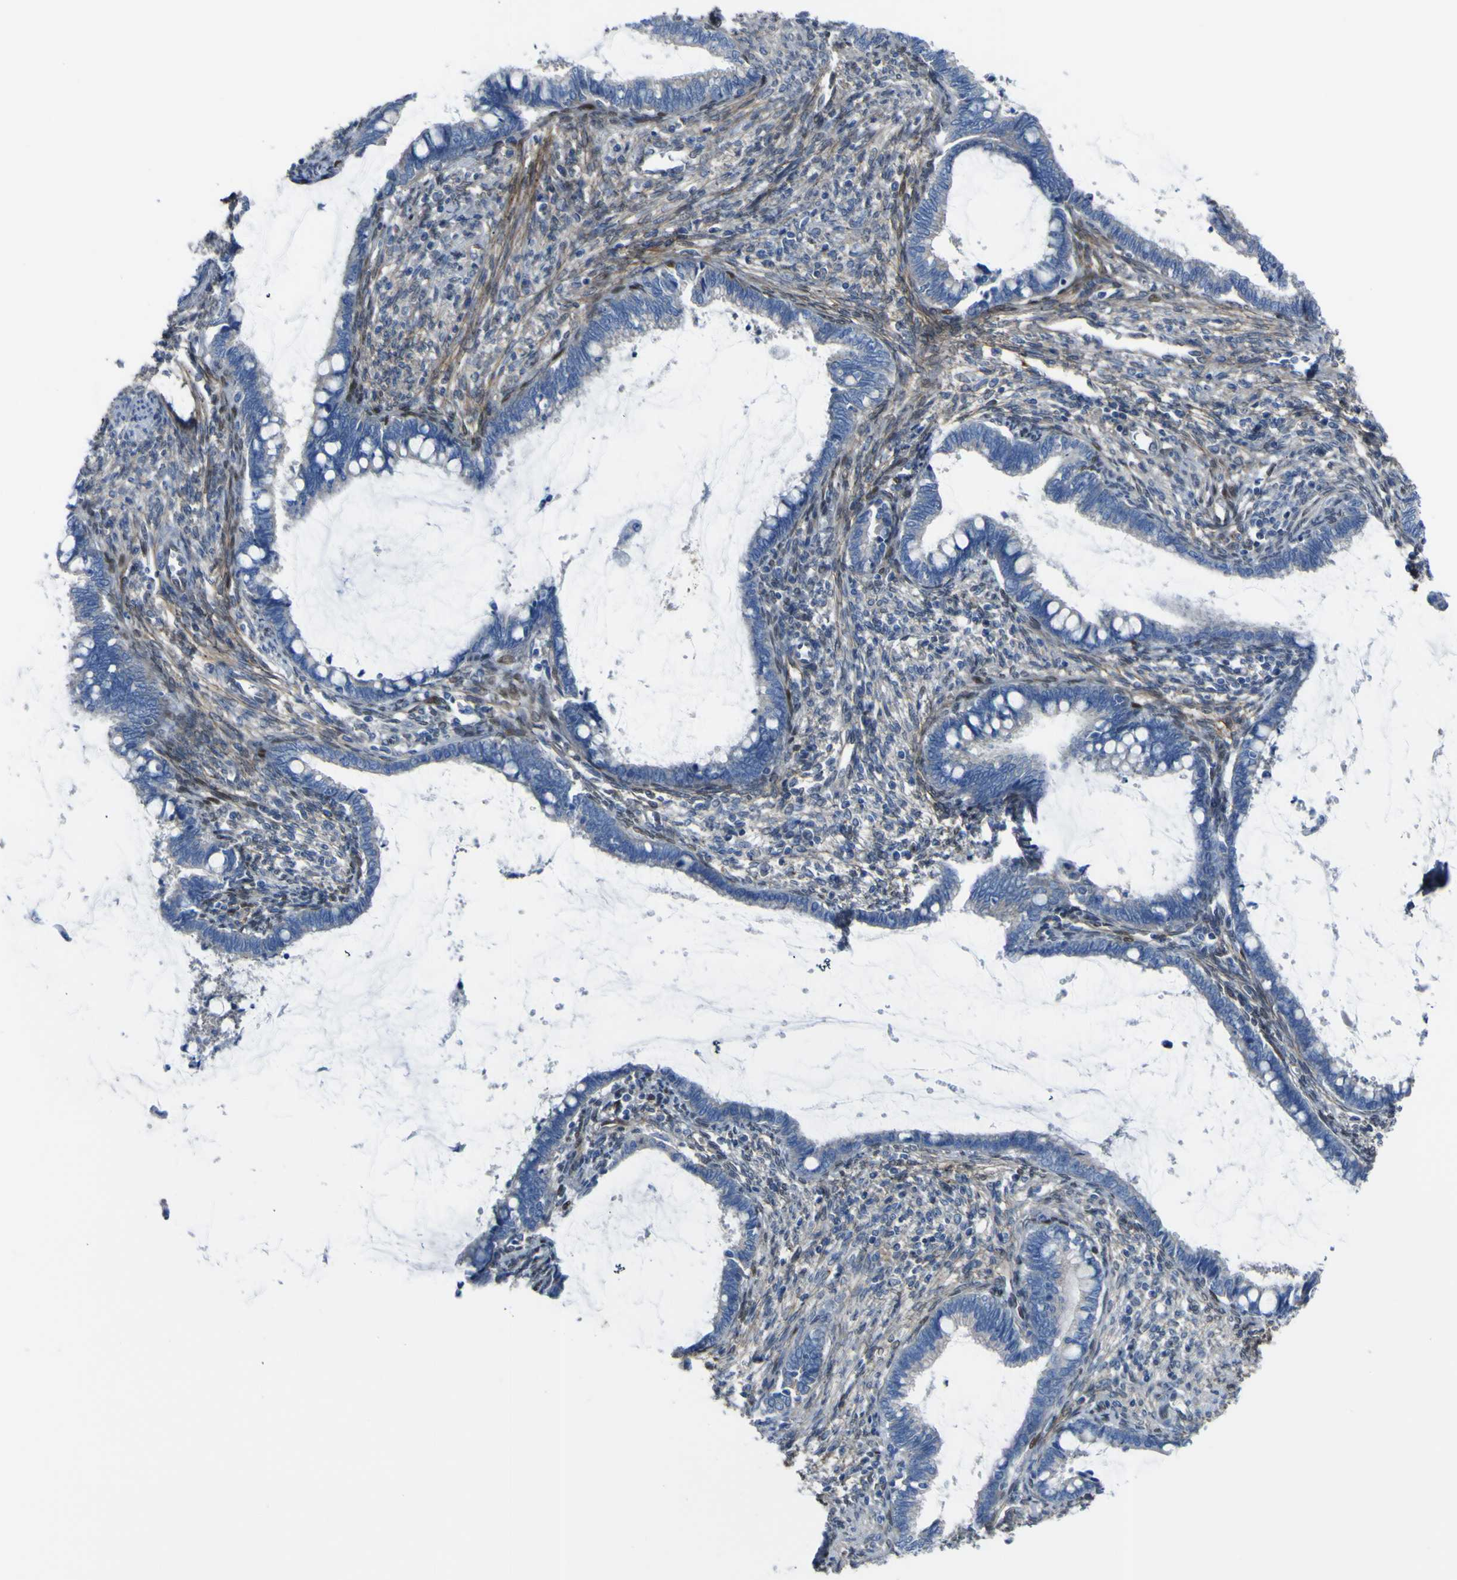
{"staining": {"intensity": "negative", "quantity": "none", "location": "none"}, "tissue": "cervical cancer", "cell_type": "Tumor cells", "image_type": "cancer", "snomed": [{"axis": "morphology", "description": "Adenocarcinoma, NOS"}, {"axis": "topography", "description": "Cervix"}], "caption": "An image of adenocarcinoma (cervical) stained for a protein shows no brown staining in tumor cells.", "gene": "LRRN1", "patient": {"sex": "female", "age": 44}}